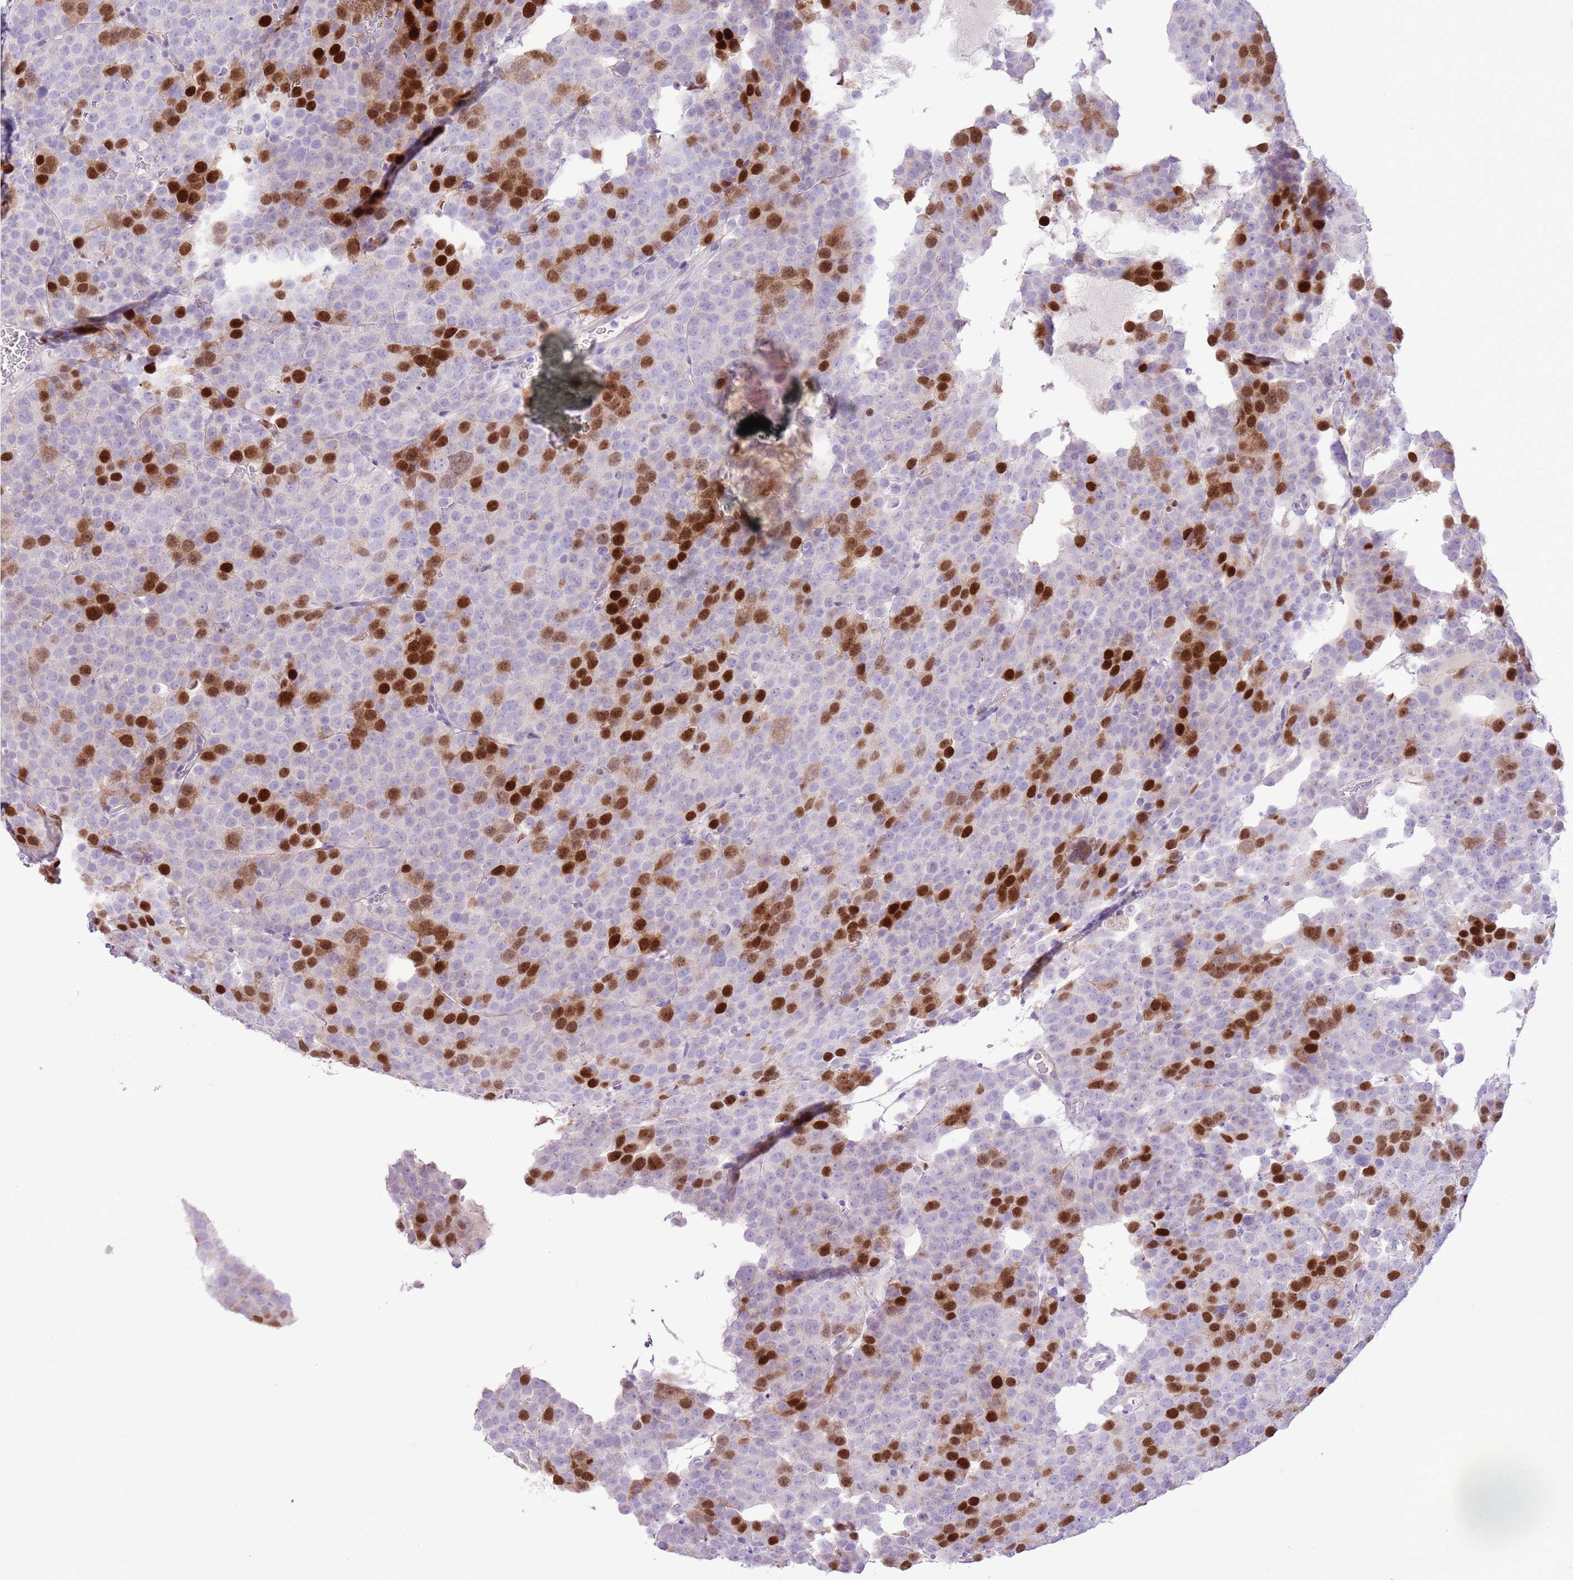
{"staining": {"intensity": "strong", "quantity": "25%-75%", "location": "nuclear"}, "tissue": "testis cancer", "cell_type": "Tumor cells", "image_type": "cancer", "snomed": [{"axis": "morphology", "description": "Seminoma, NOS"}, {"axis": "topography", "description": "Testis"}], "caption": "IHC image of neoplastic tissue: human testis cancer stained using immunohistochemistry reveals high levels of strong protein expression localized specifically in the nuclear of tumor cells, appearing as a nuclear brown color.", "gene": "GMNN", "patient": {"sex": "male", "age": 71}}